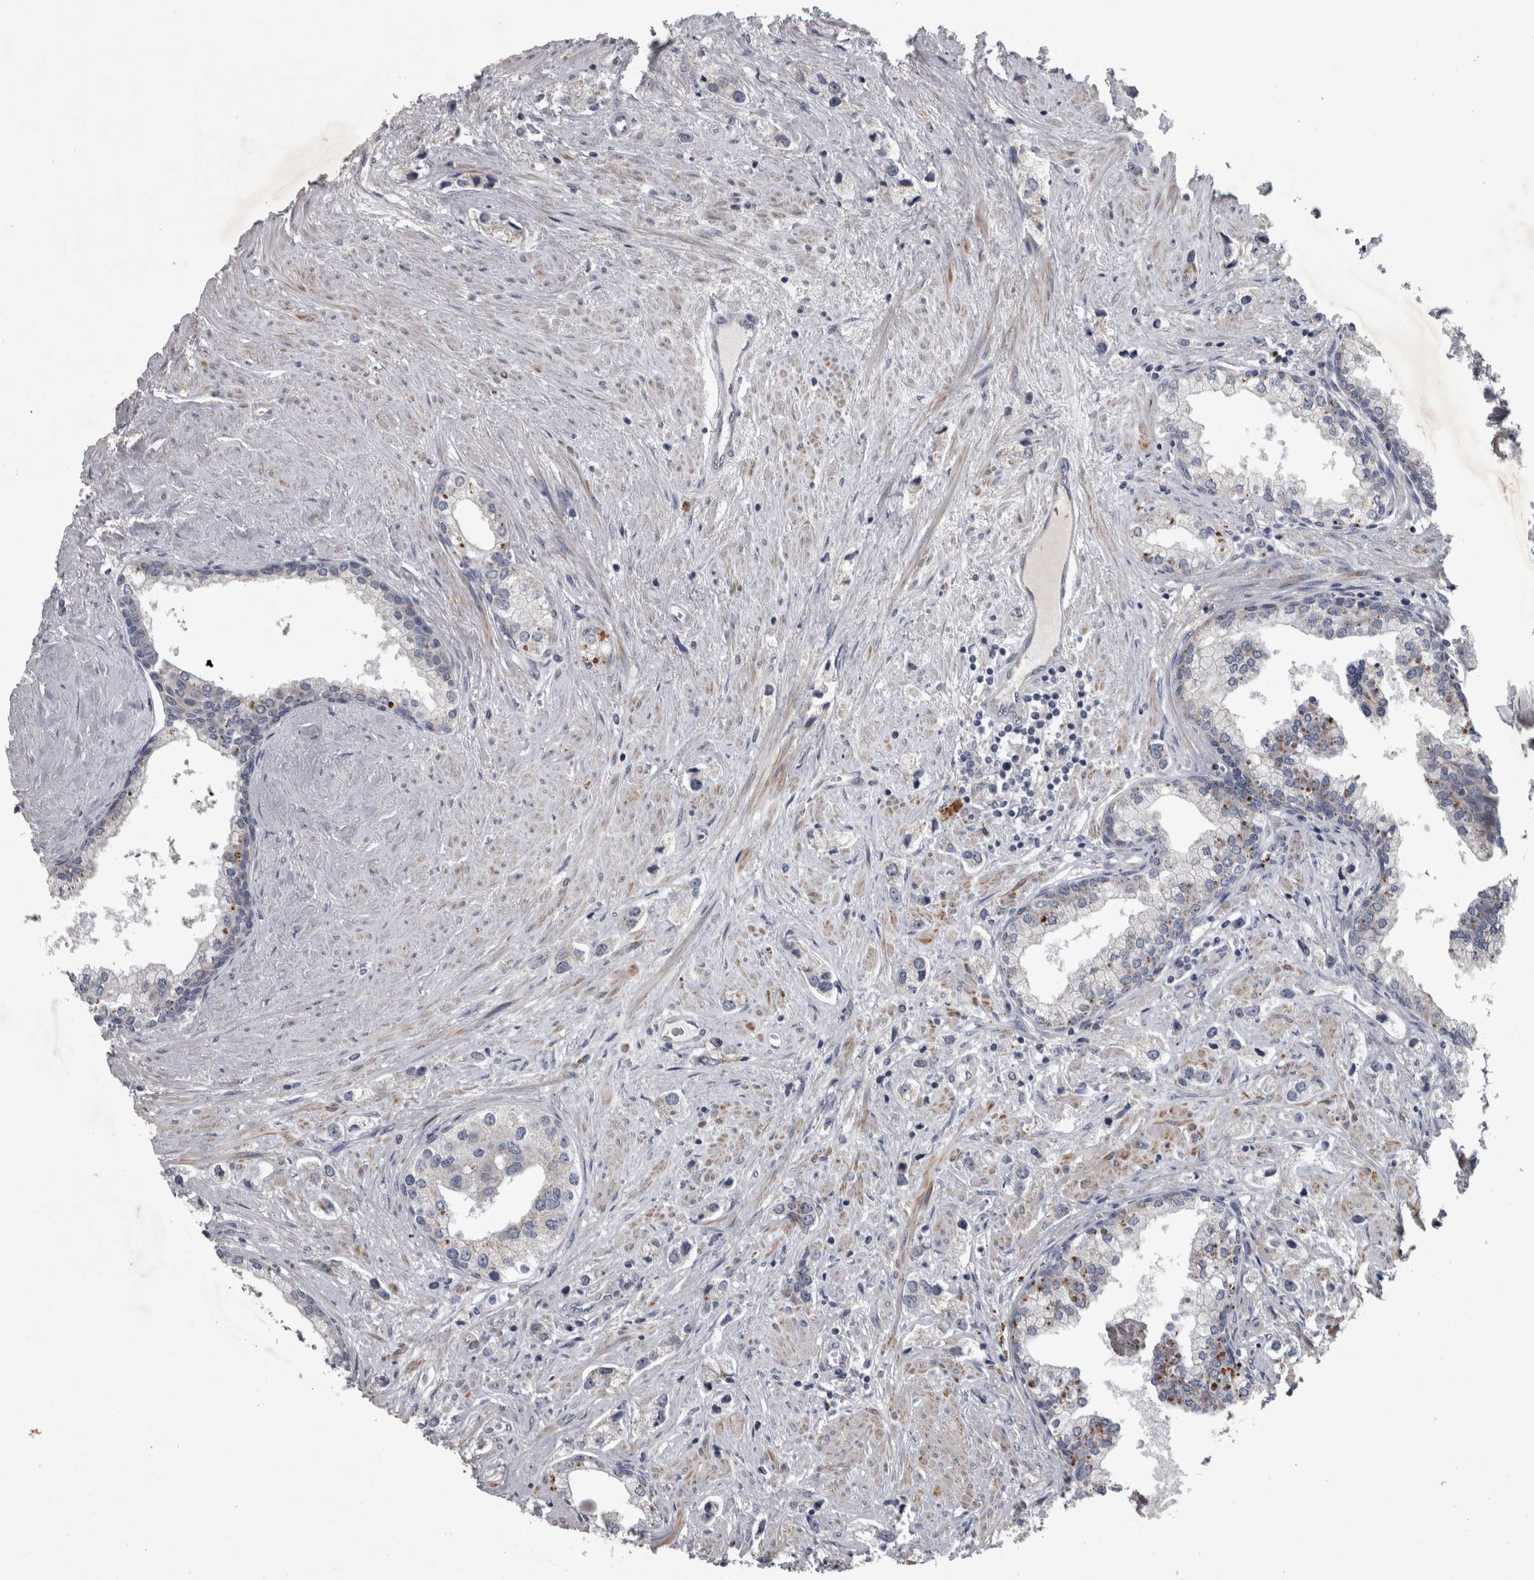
{"staining": {"intensity": "negative", "quantity": "none", "location": "none"}, "tissue": "prostate cancer", "cell_type": "Tumor cells", "image_type": "cancer", "snomed": [{"axis": "morphology", "description": "Adenocarcinoma, High grade"}, {"axis": "topography", "description": "Prostate"}], "caption": "Adenocarcinoma (high-grade) (prostate) was stained to show a protein in brown. There is no significant positivity in tumor cells. Nuclei are stained in blue.", "gene": "DBT", "patient": {"sex": "male", "age": 66}}